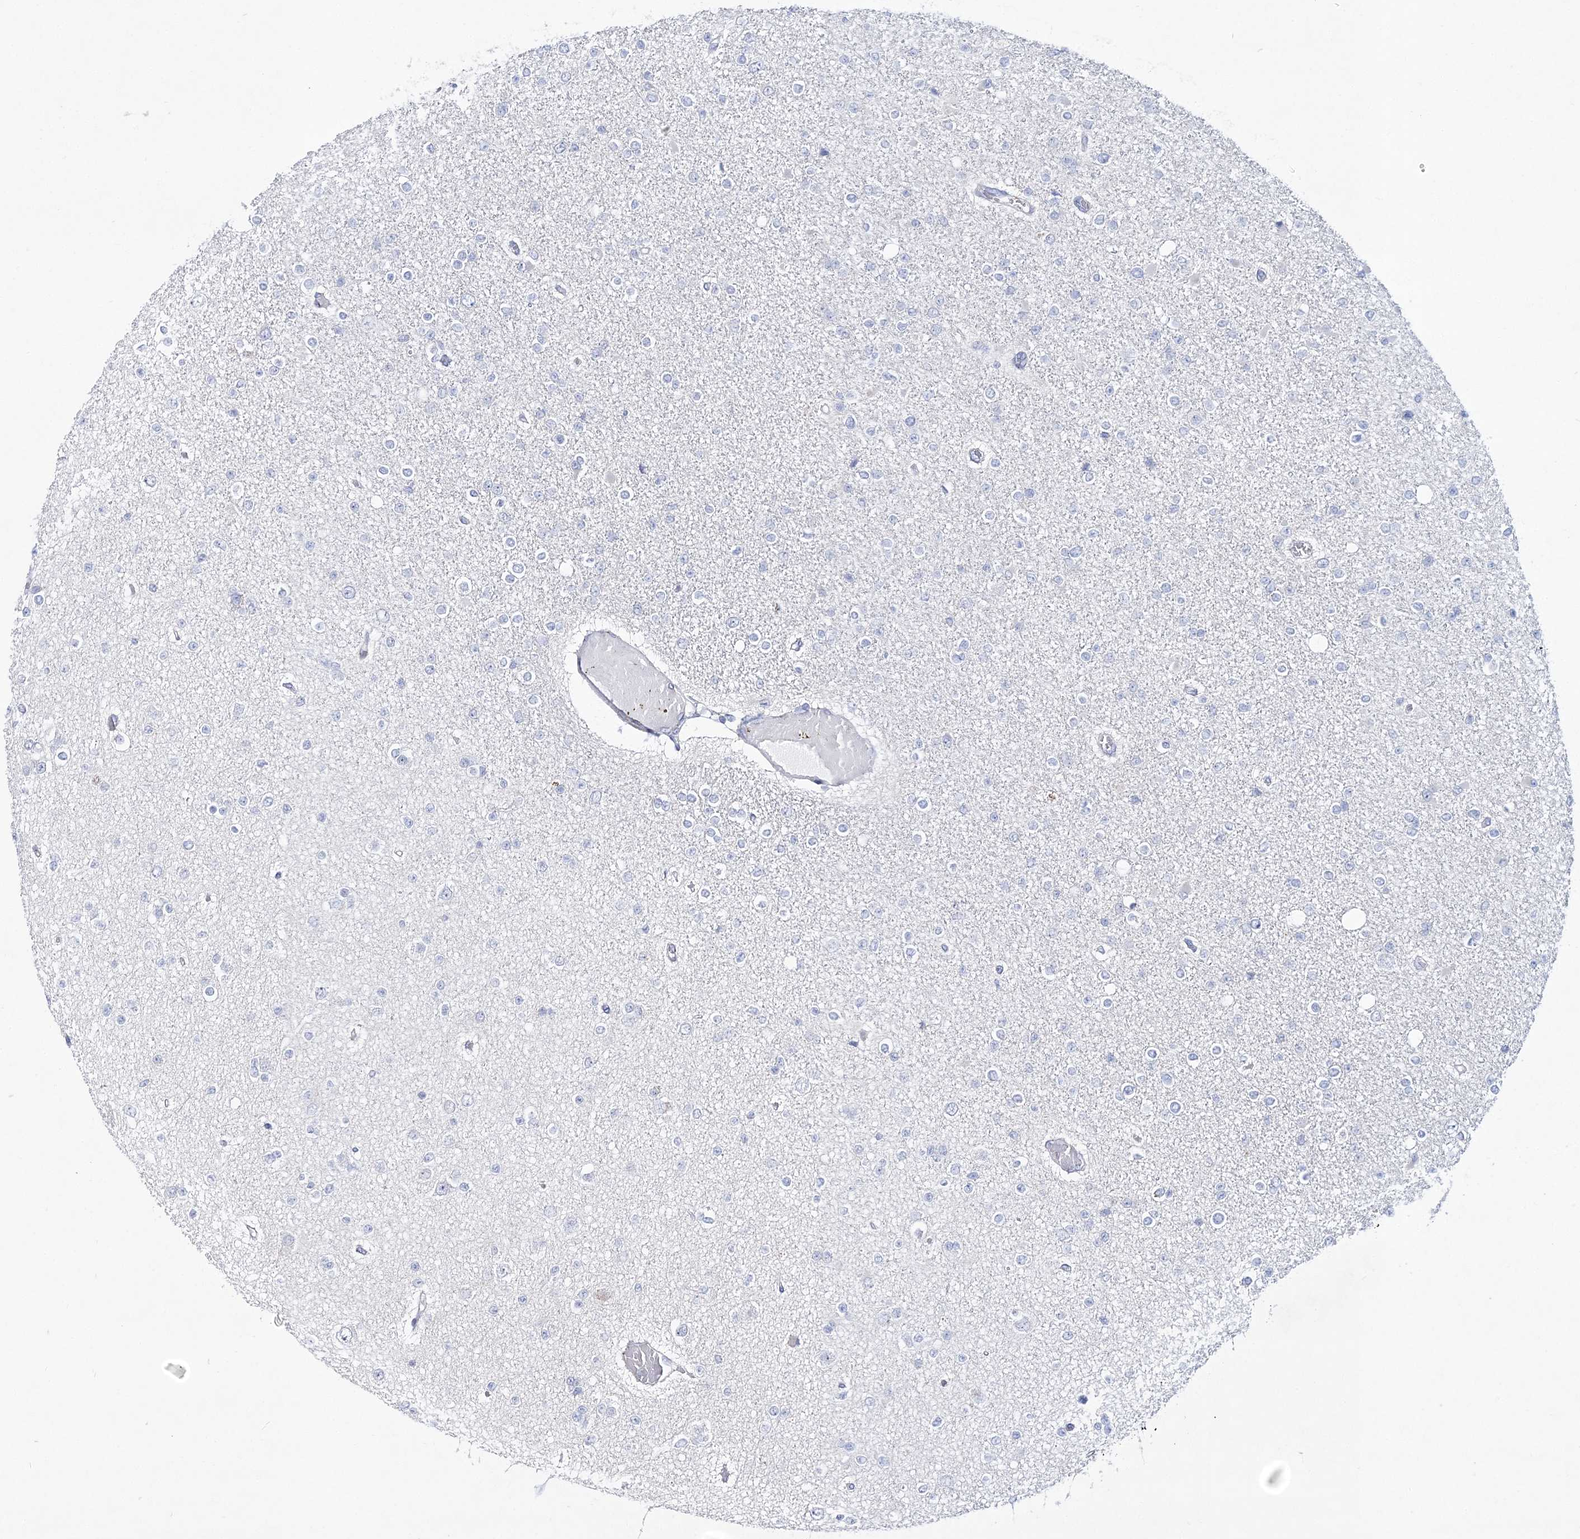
{"staining": {"intensity": "negative", "quantity": "none", "location": "none"}, "tissue": "glioma", "cell_type": "Tumor cells", "image_type": "cancer", "snomed": [{"axis": "morphology", "description": "Glioma, malignant, Low grade"}, {"axis": "topography", "description": "Brain"}], "caption": "An IHC photomicrograph of low-grade glioma (malignant) is shown. There is no staining in tumor cells of low-grade glioma (malignant).", "gene": "ANO1", "patient": {"sex": "female", "age": 22}}